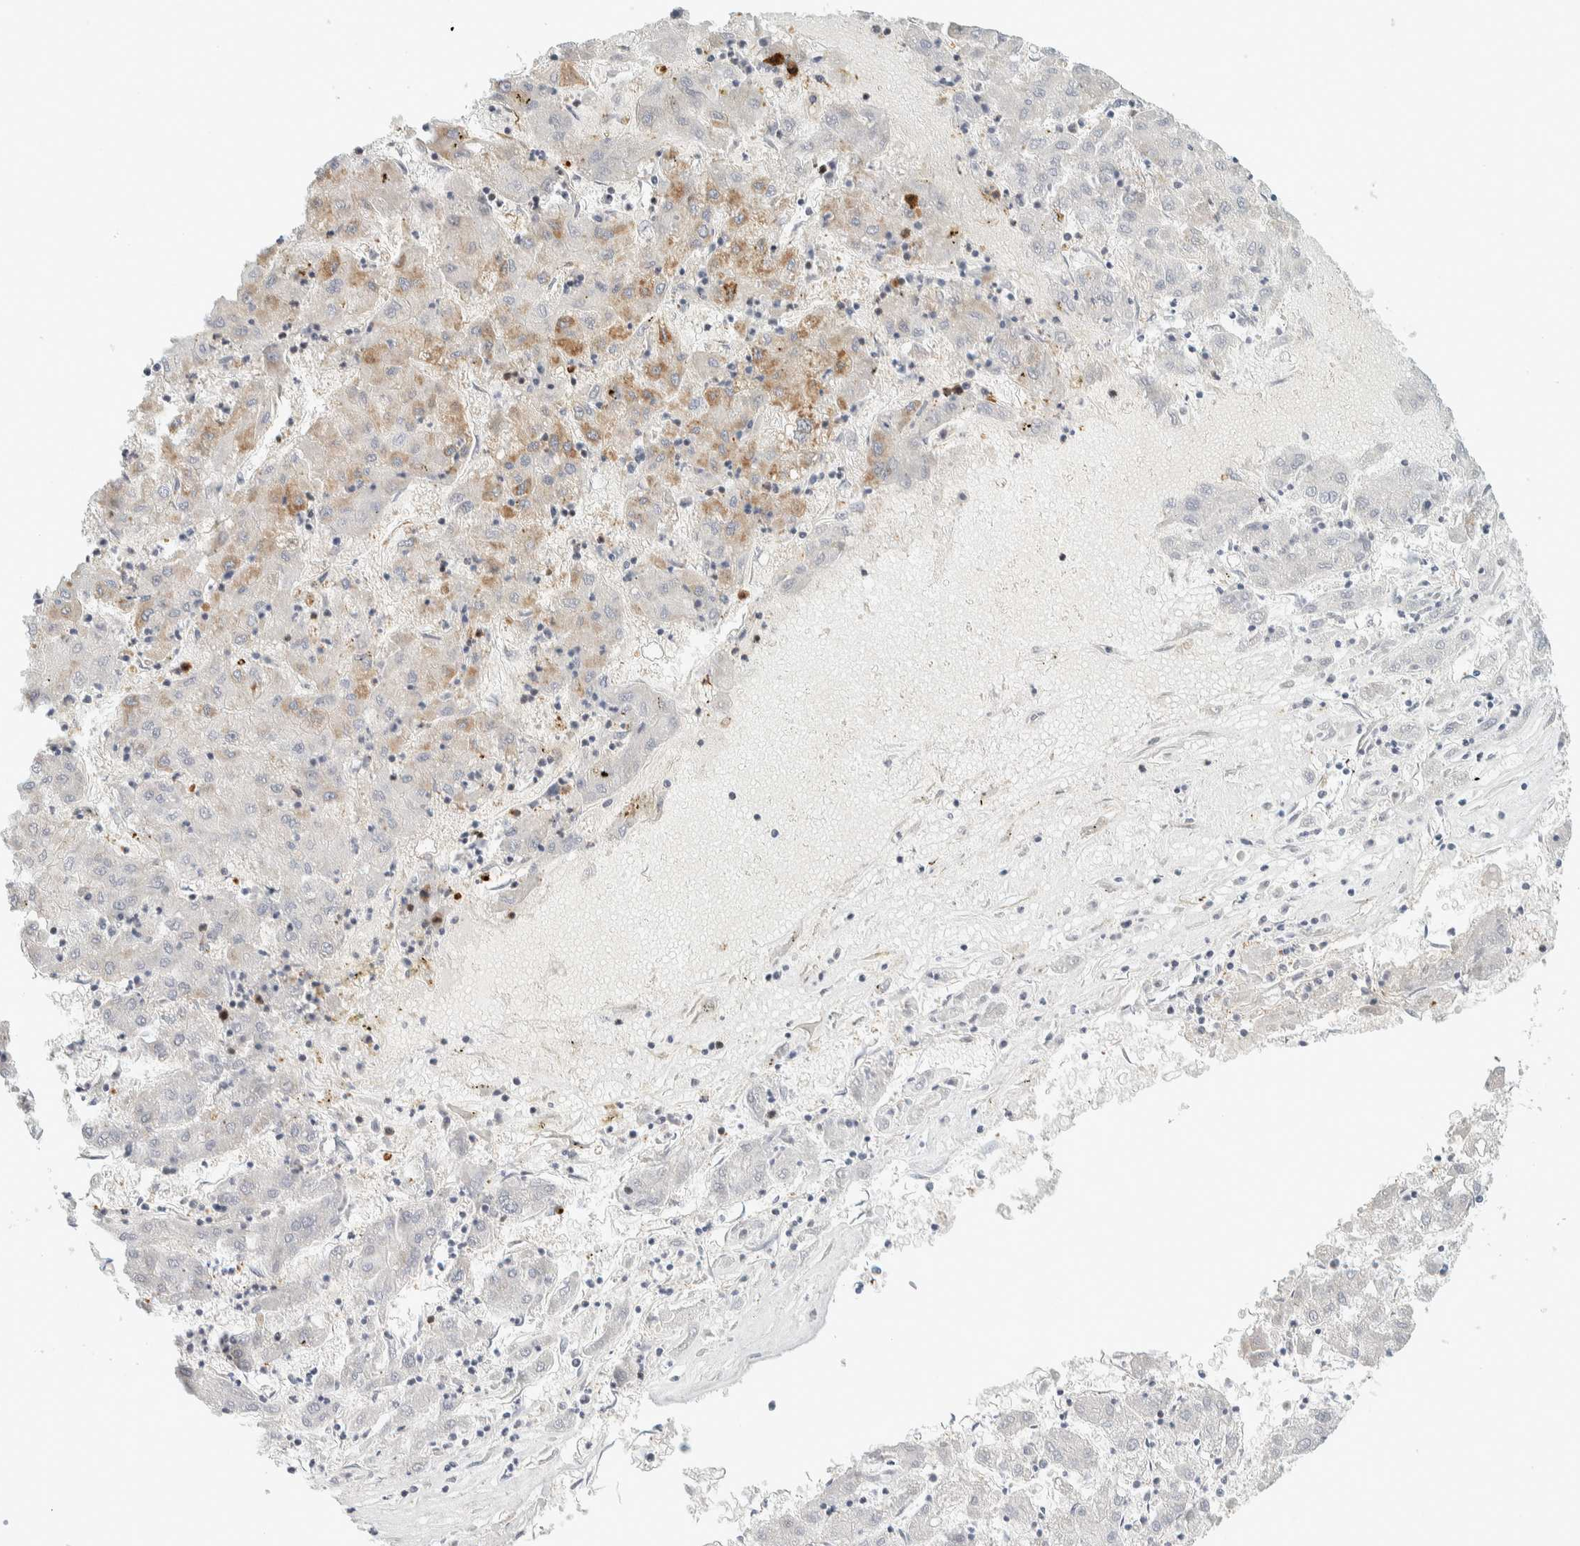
{"staining": {"intensity": "moderate", "quantity": "<25%", "location": "cytoplasmic/membranous"}, "tissue": "liver cancer", "cell_type": "Tumor cells", "image_type": "cancer", "snomed": [{"axis": "morphology", "description": "Carcinoma, Hepatocellular, NOS"}, {"axis": "topography", "description": "Liver"}], "caption": "The histopathology image reveals immunohistochemical staining of liver hepatocellular carcinoma. There is moderate cytoplasmic/membranous staining is present in approximately <25% of tumor cells.", "gene": "LLGL2", "patient": {"sex": "male", "age": 72}}